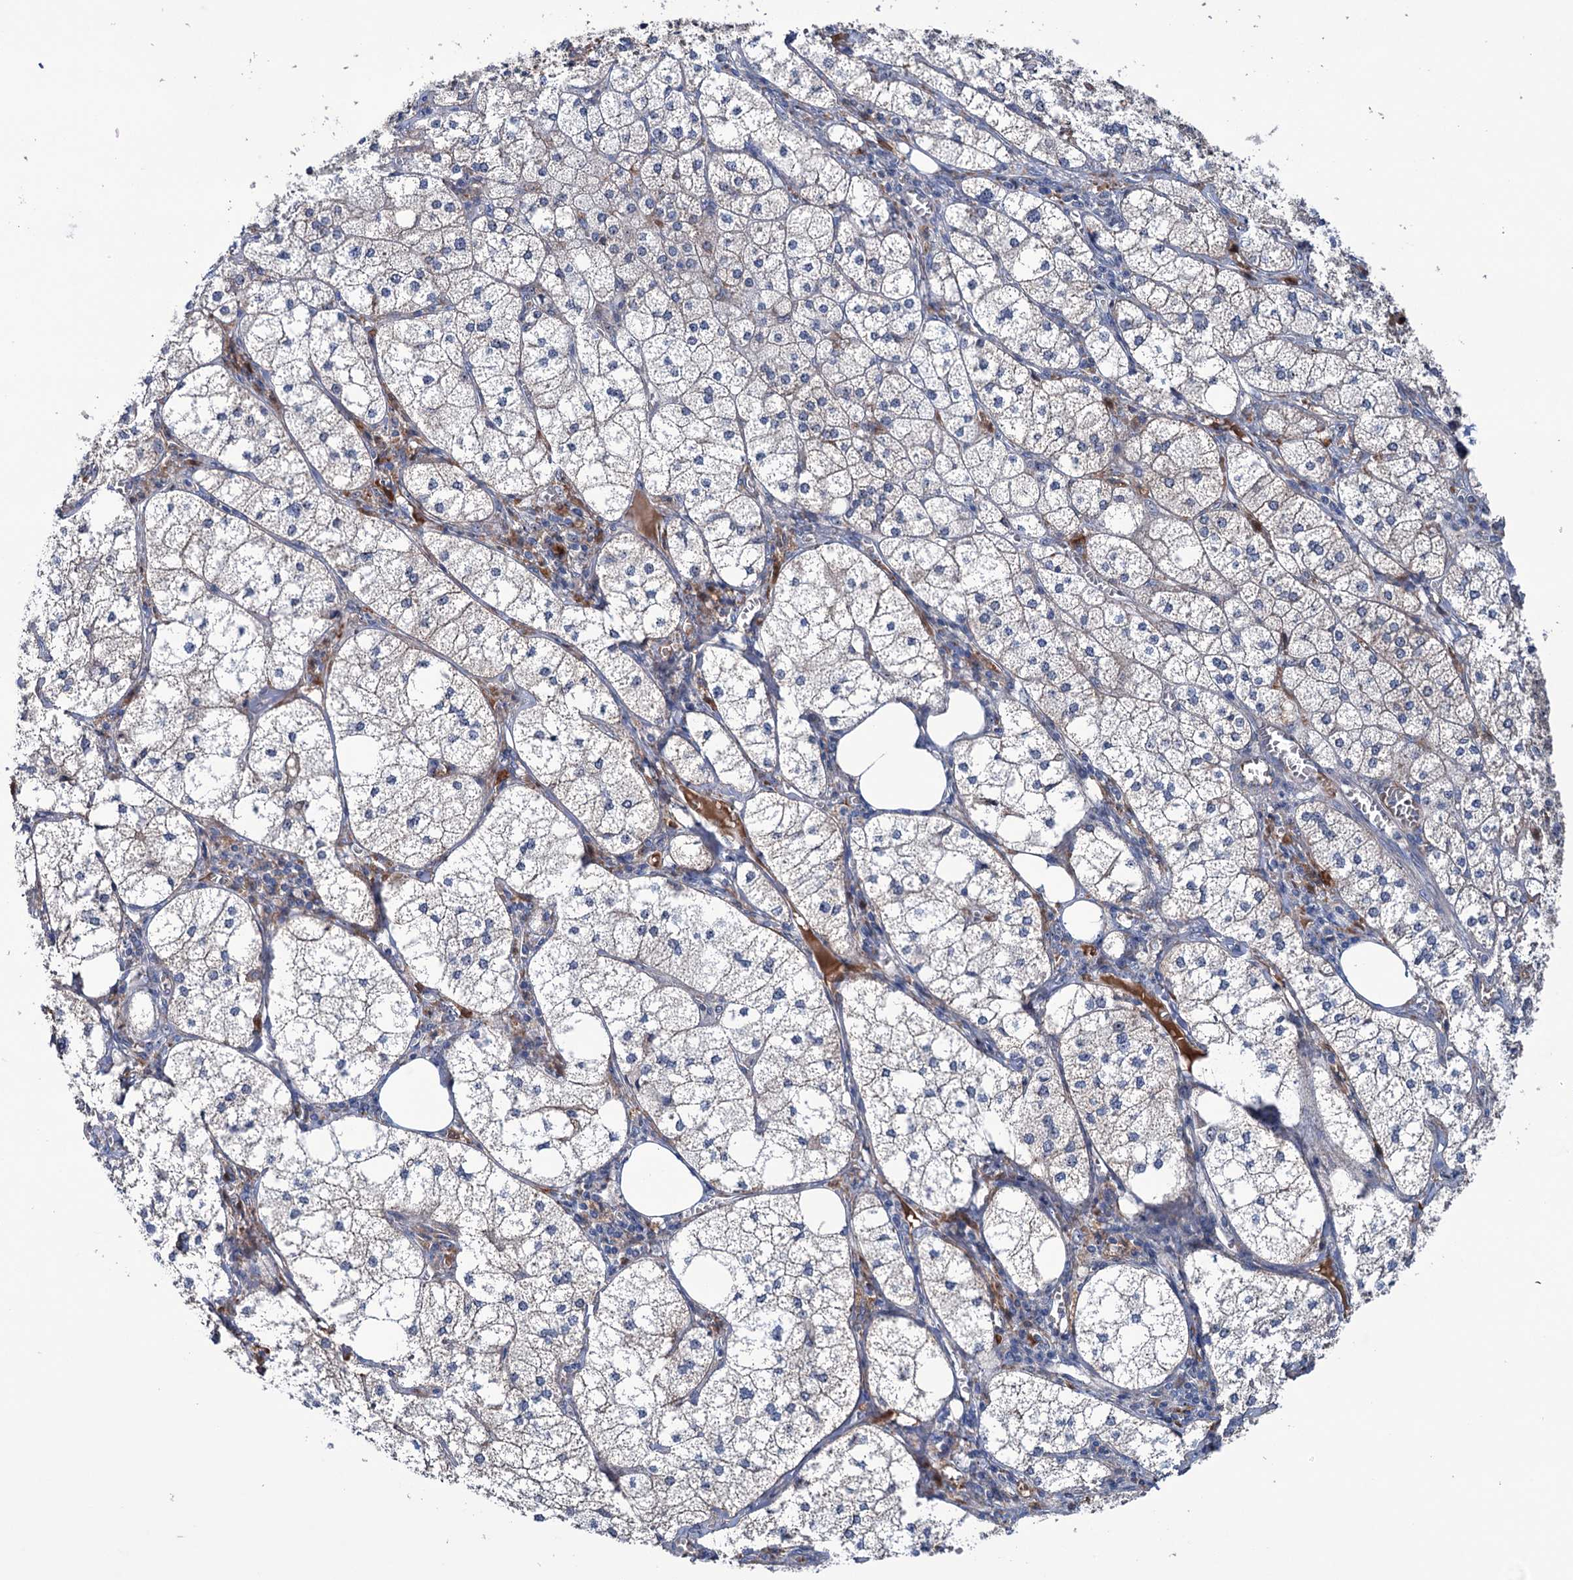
{"staining": {"intensity": "weak", "quantity": "25%-75%", "location": "cytoplasmic/membranous,nuclear"}, "tissue": "adrenal gland", "cell_type": "Glandular cells", "image_type": "normal", "snomed": [{"axis": "morphology", "description": "Normal tissue, NOS"}, {"axis": "topography", "description": "Adrenal gland"}], "caption": "Human adrenal gland stained for a protein (brown) exhibits weak cytoplasmic/membranous,nuclear positive staining in about 25%-75% of glandular cells.", "gene": "HTR3B", "patient": {"sex": "female", "age": 61}}